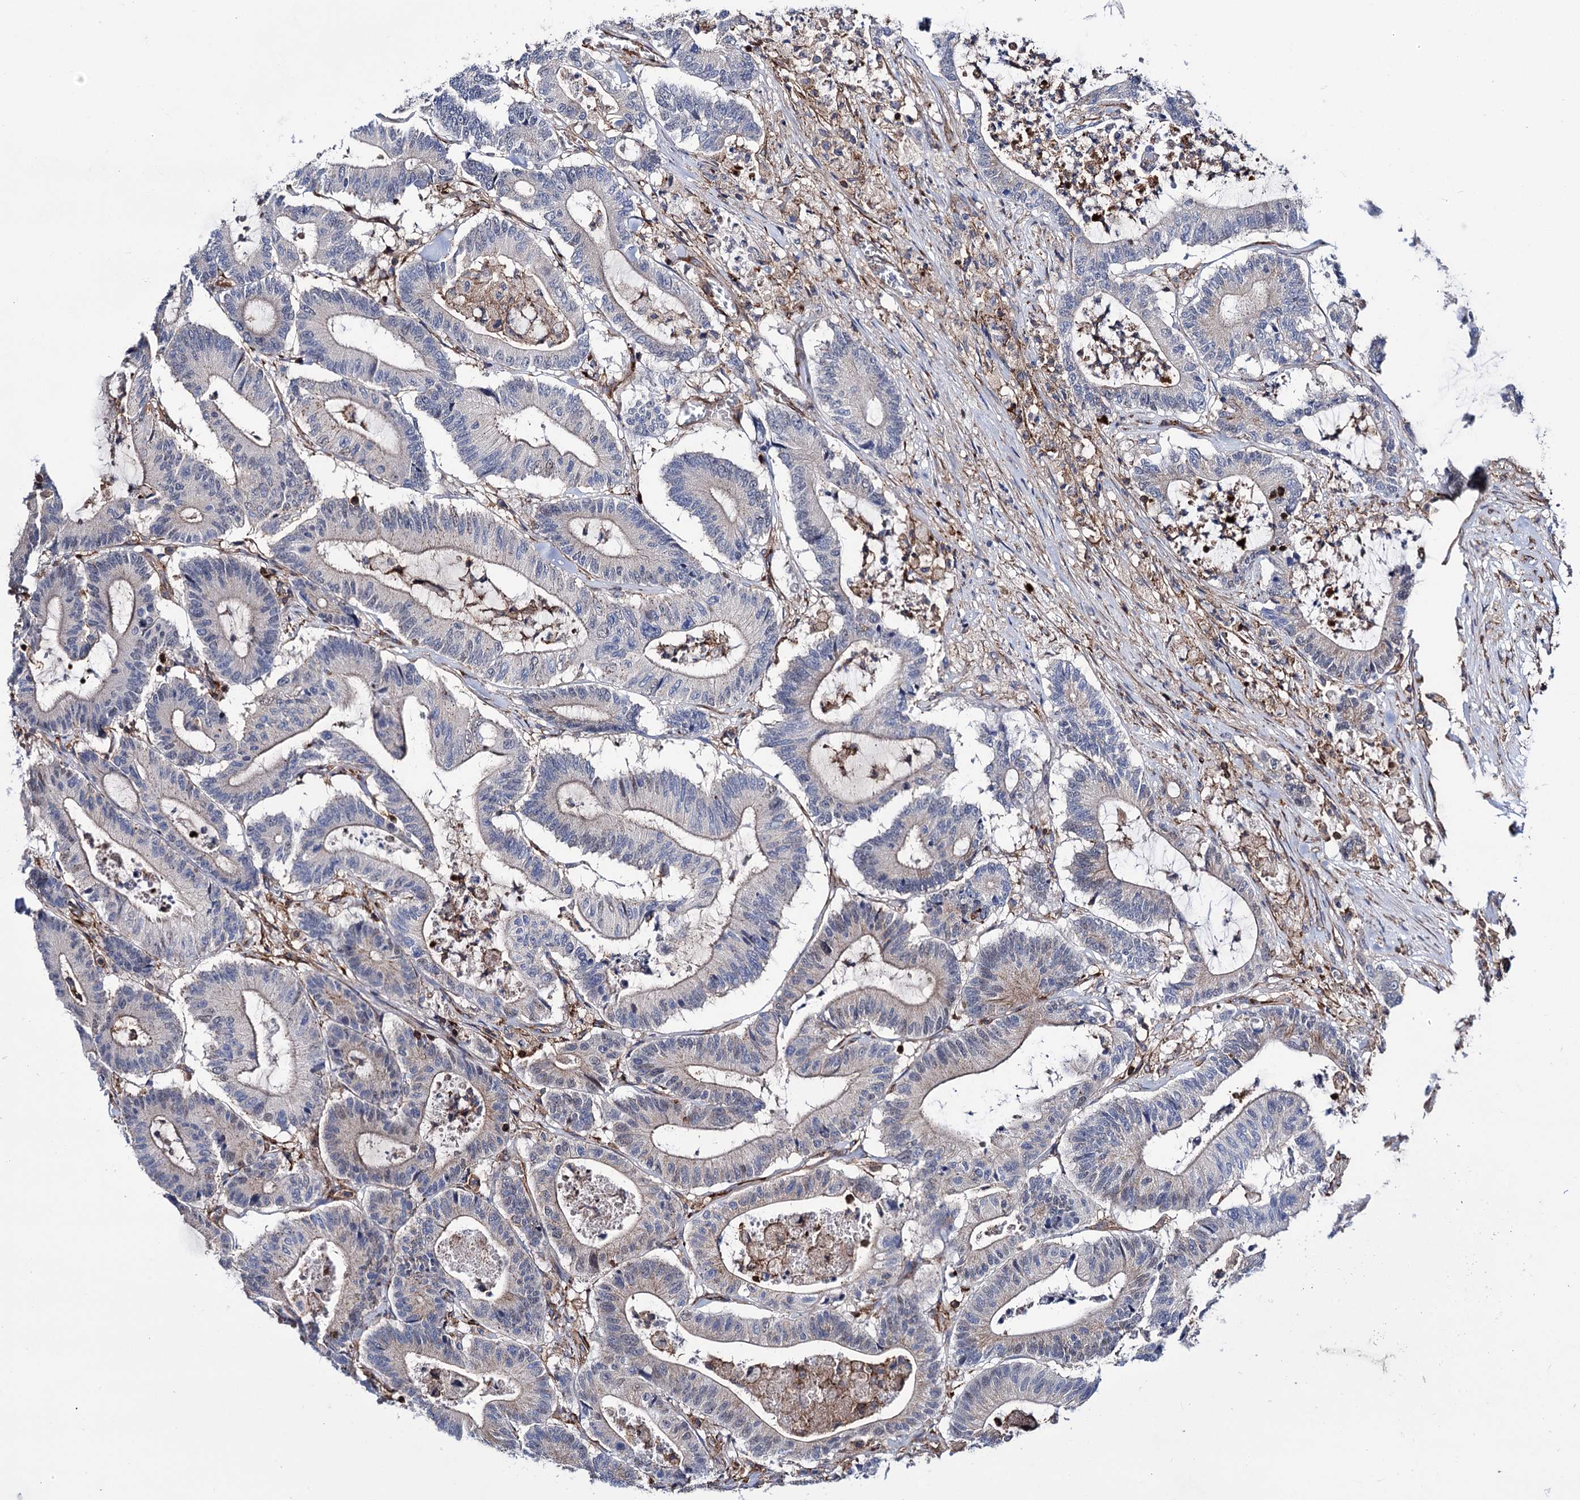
{"staining": {"intensity": "weak", "quantity": "<25%", "location": "cytoplasmic/membranous"}, "tissue": "colorectal cancer", "cell_type": "Tumor cells", "image_type": "cancer", "snomed": [{"axis": "morphology", "description": "Adenocarcinoma, NOS"}, {"axis": "topography", "description": "Colon"}], "caption": "Immunohistochemistry (IHC) of colorectal cancer exhibits no positivity in tumor cells. (Stains: DAB IHC with hematoxylin counter stain, Microscopy: brightfield microscopy at high magnification).", "gene": "DEF6", "patient": {"sex": "female", "age": 84}}